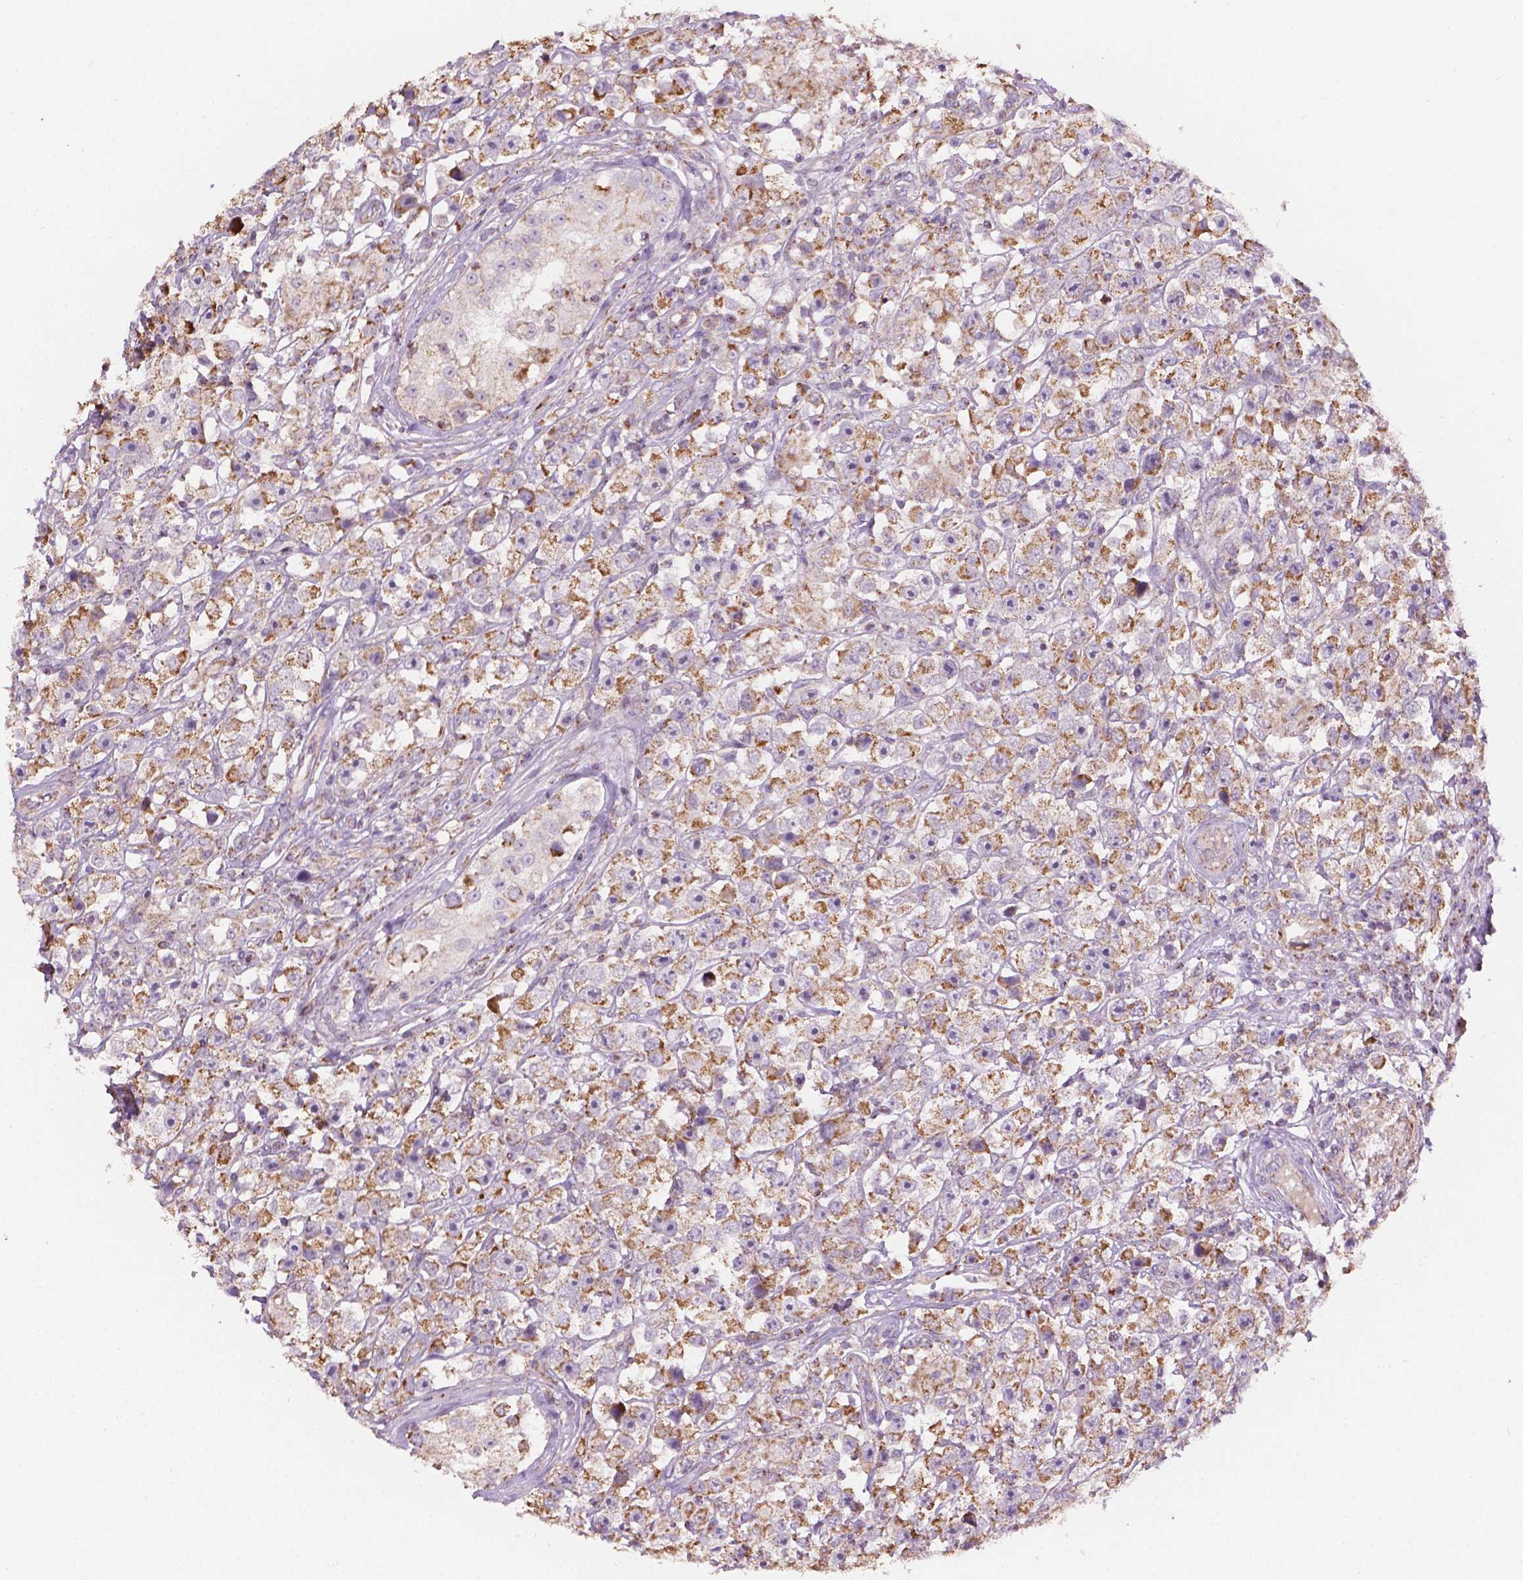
{"staining": {"intensity": "moderate", "quantity": ">75%", "location": "cytoplasmic/membranous"}, "tissue": "testis cancer", "cell_type": "Tumor cells", "image_type": "cancer", "snomed": [{"axis": "morphology", "description": "Seminoma, NOS"}, {"axis": "topography", "description": "Testis"}], "caption": "Immunohistochemistry (IHC) image of human testis seminoma stained for a protein (brown), which exhibits medium levels of moderate cytoplasmic/membranous expression in about >75% of tumor cells.", "gene": "PIBF1", "patient": {"sex": "male", "age": 45}}